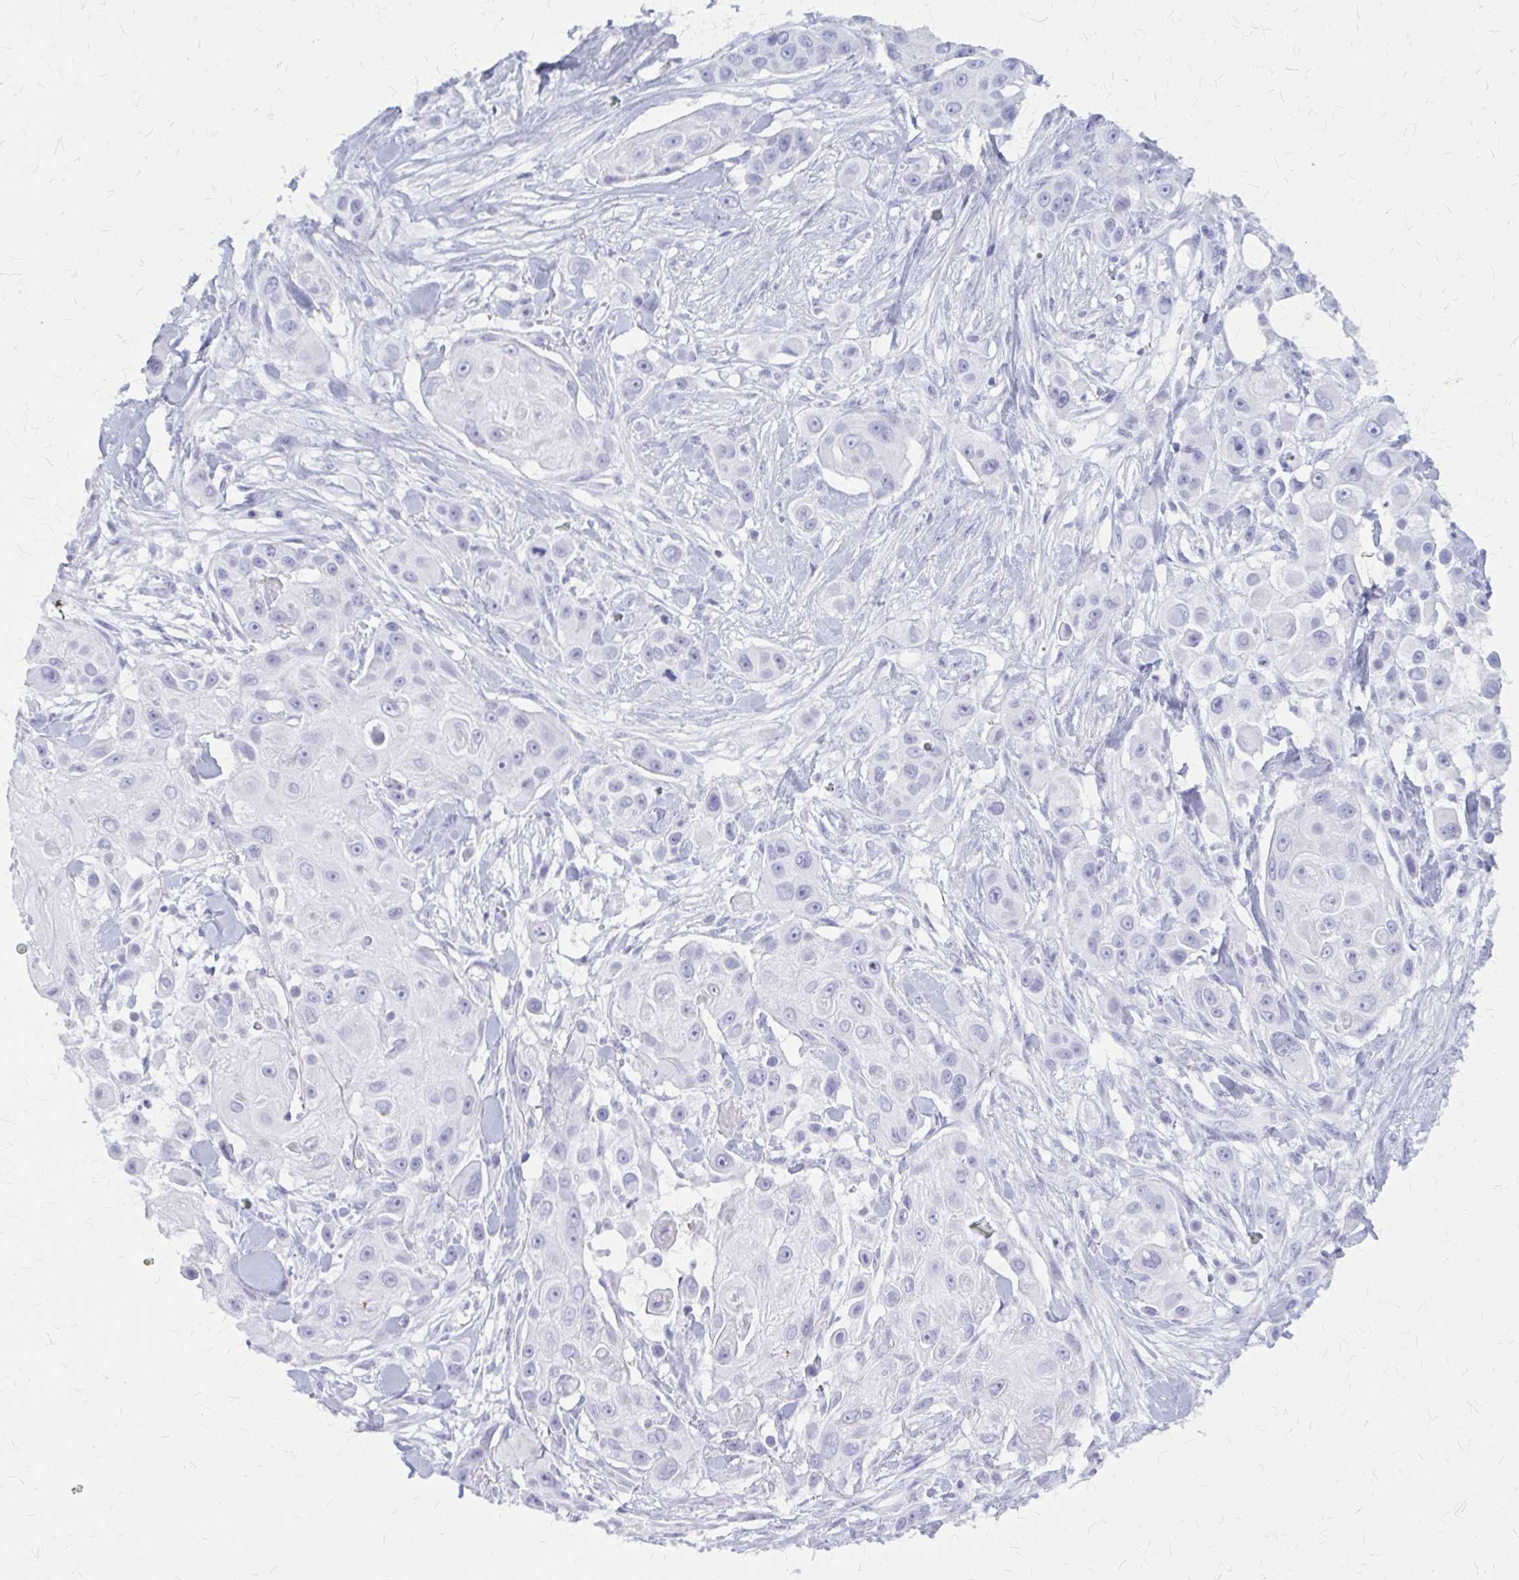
{"staining": {"intensity": "negative", "quantity": "none", "location": "none"}, "tissue": "skin cancer", "cell_type": "Tumor cells", "image_type": "cancer", "snomed": [{"axis": "morphology", "description": "Squamous cell carcinoma, NOS"}, {"axis": "topography", "description": "Skin"}], "caption": "Human squamous cell carcinoma (skin) stained for a protein using immunohistochemistry shows no positivity in tumor cells.", "gene": "KLHDC7A", "patient": {"sex": "male", "age": 63}}